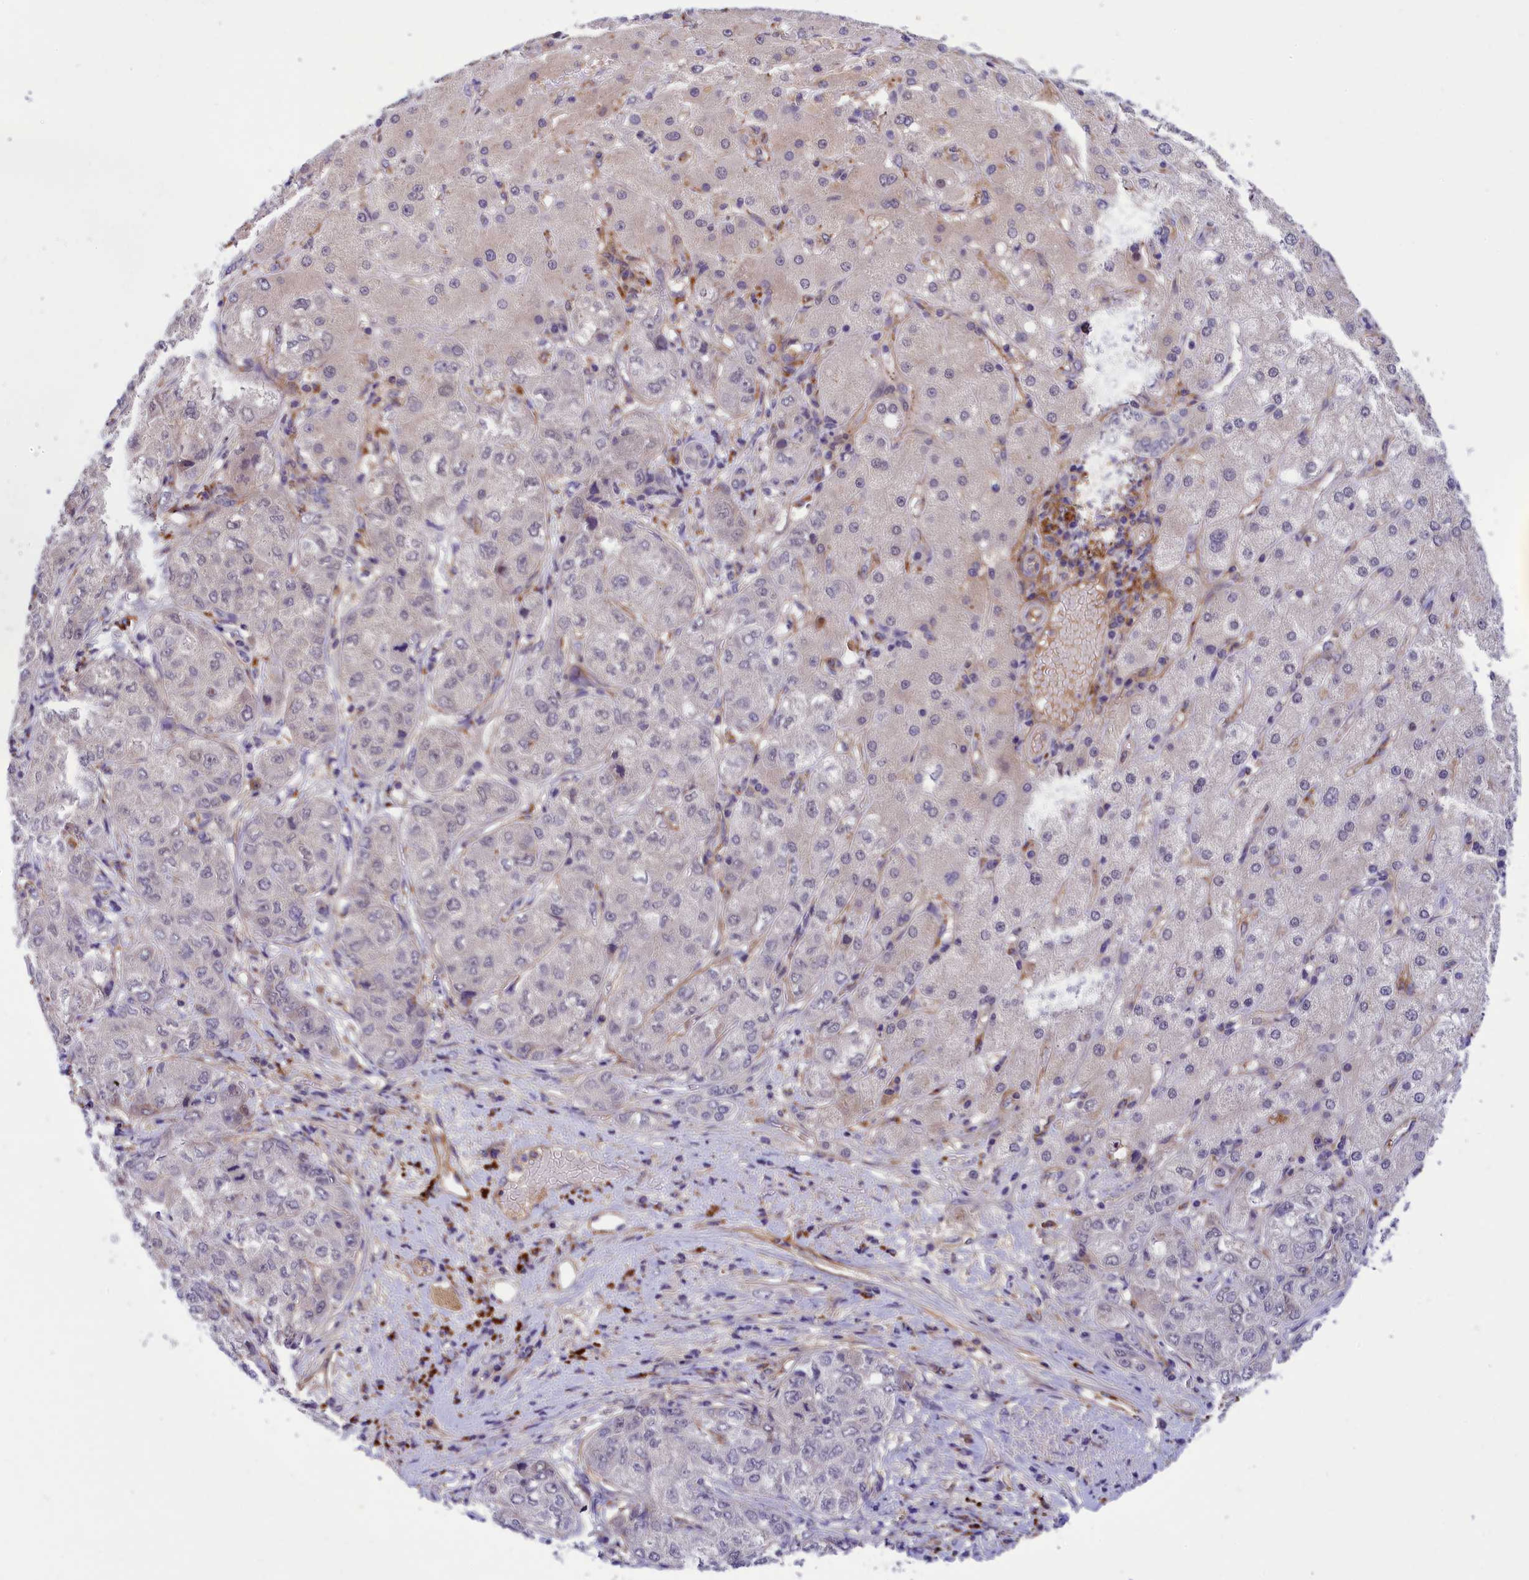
{"staining": {"intensity": "negative", "quantity": "none", "location": "none"}, "tissue": "liver cancer", "cell_type": "Tumor cells", "image_type": "cancer", "snomed": [{"axis": "morphology", "description": "Carcinoma, Hepatocellular, NOS"}, {"axis": "topography", "description": "Liver"}], "caption": "This is an IHC photomicrograph of human hepatocellular carcinoma (liver). There is no positivity in tumor cells.", "gene": "STYX", "patient": {"sex": "male", "age": 80}}